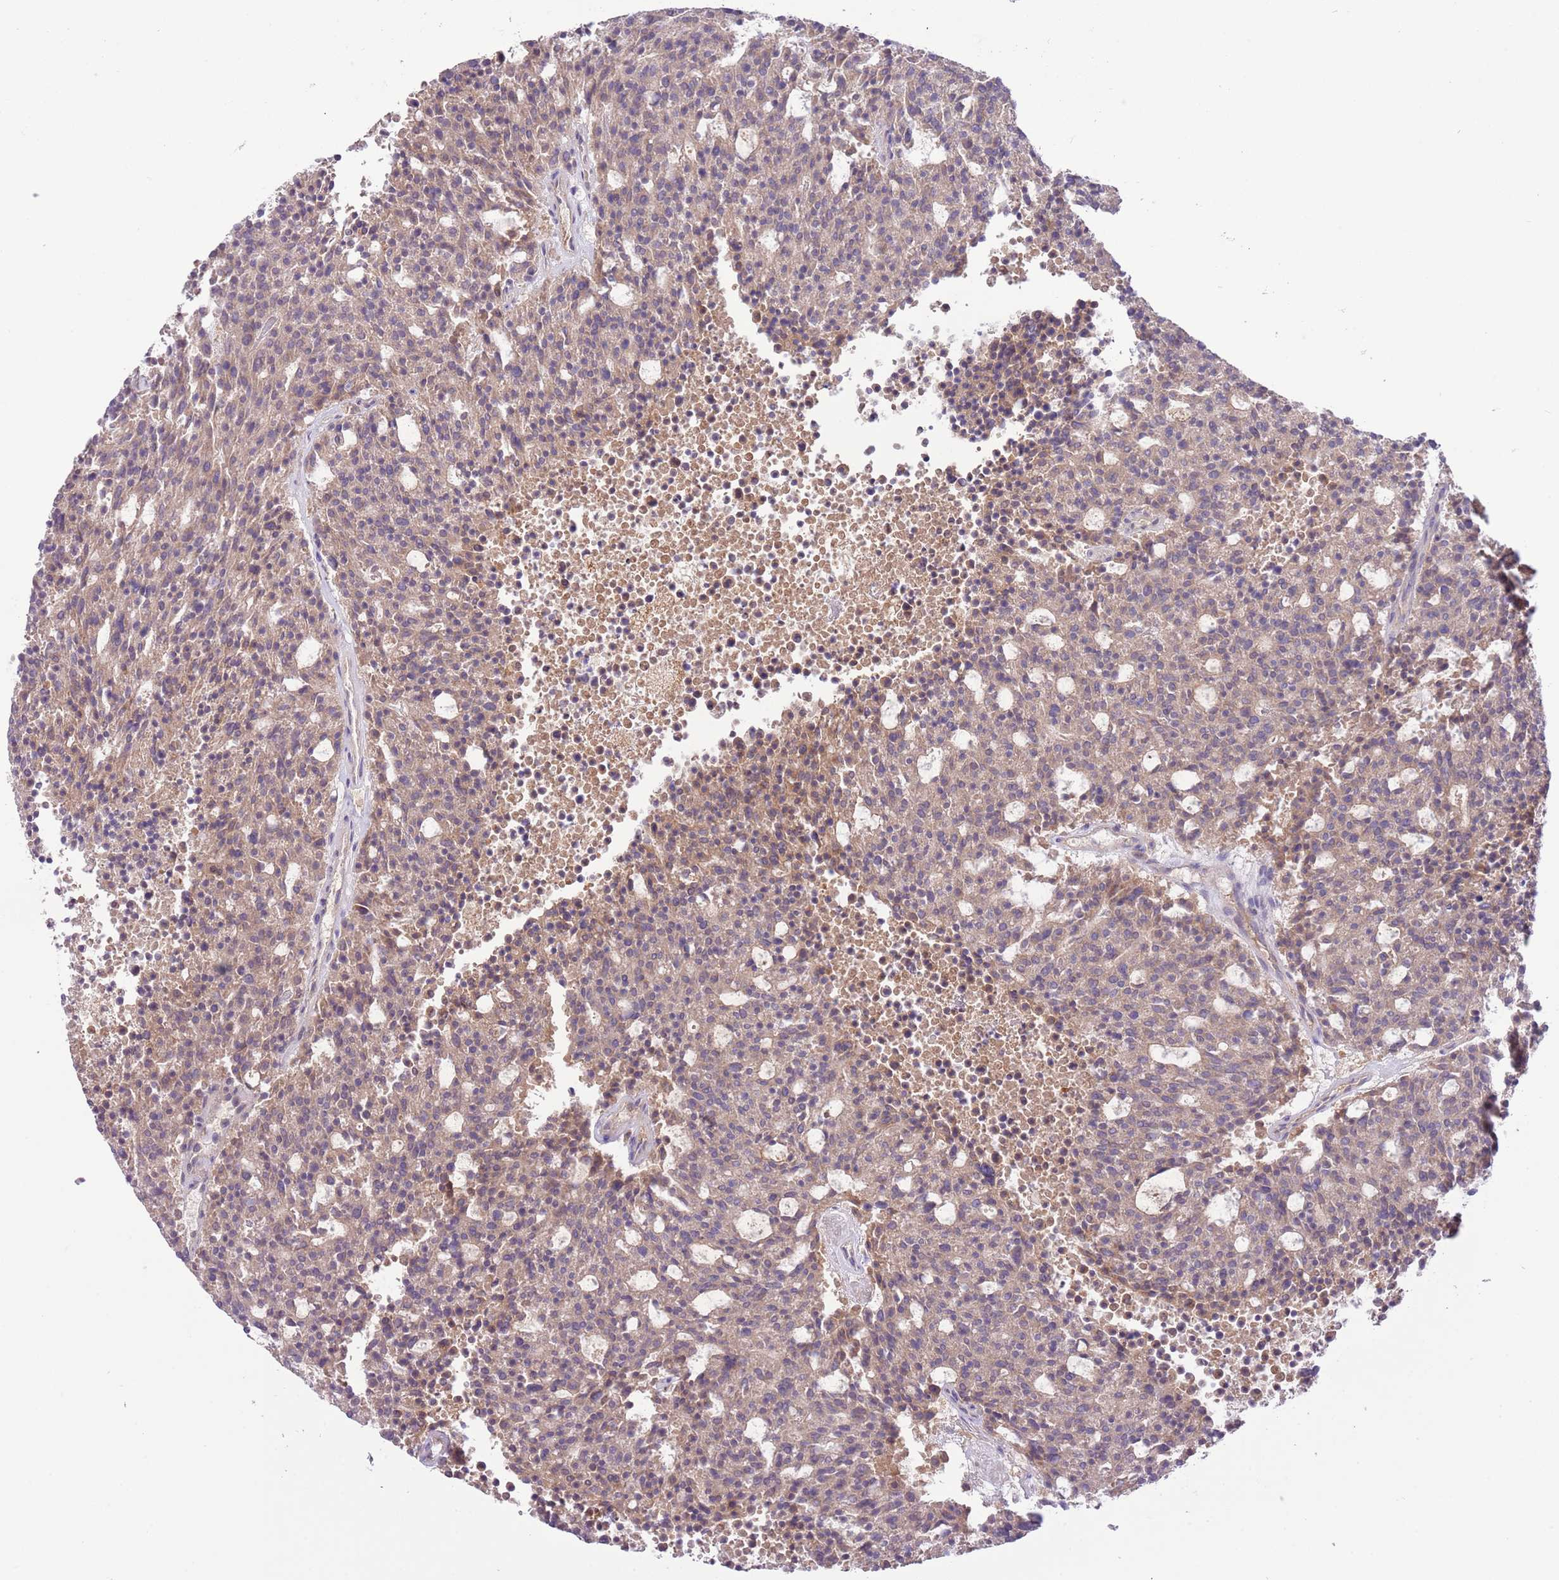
{"staining": {"intensity": "weak", "quantity": ">75%", "location": "cytoplasmic/membranous"}, "tissue": "carcinoid", "cell_type": "Tumor cells", "image_type": "cancer", "snomed": [{"axis": "morphology", "description": "Carcinoid, malignant, NOS"}, {"axis": "topography", "description": "Pancreas"}], "caption": "Immunohistochemistry histopathology image of neoplastic tissue: human malignant carcinoid stained using immunohistochemistry (IHC) exhibits low levels of weak protein expression localized specifically in the cytoplasmic/membranous of tumor cells, appearing as a cytoplasmic/membranous brown color.", "gene": "GALK2", "patient": {"sex": "female", "age": 54}}